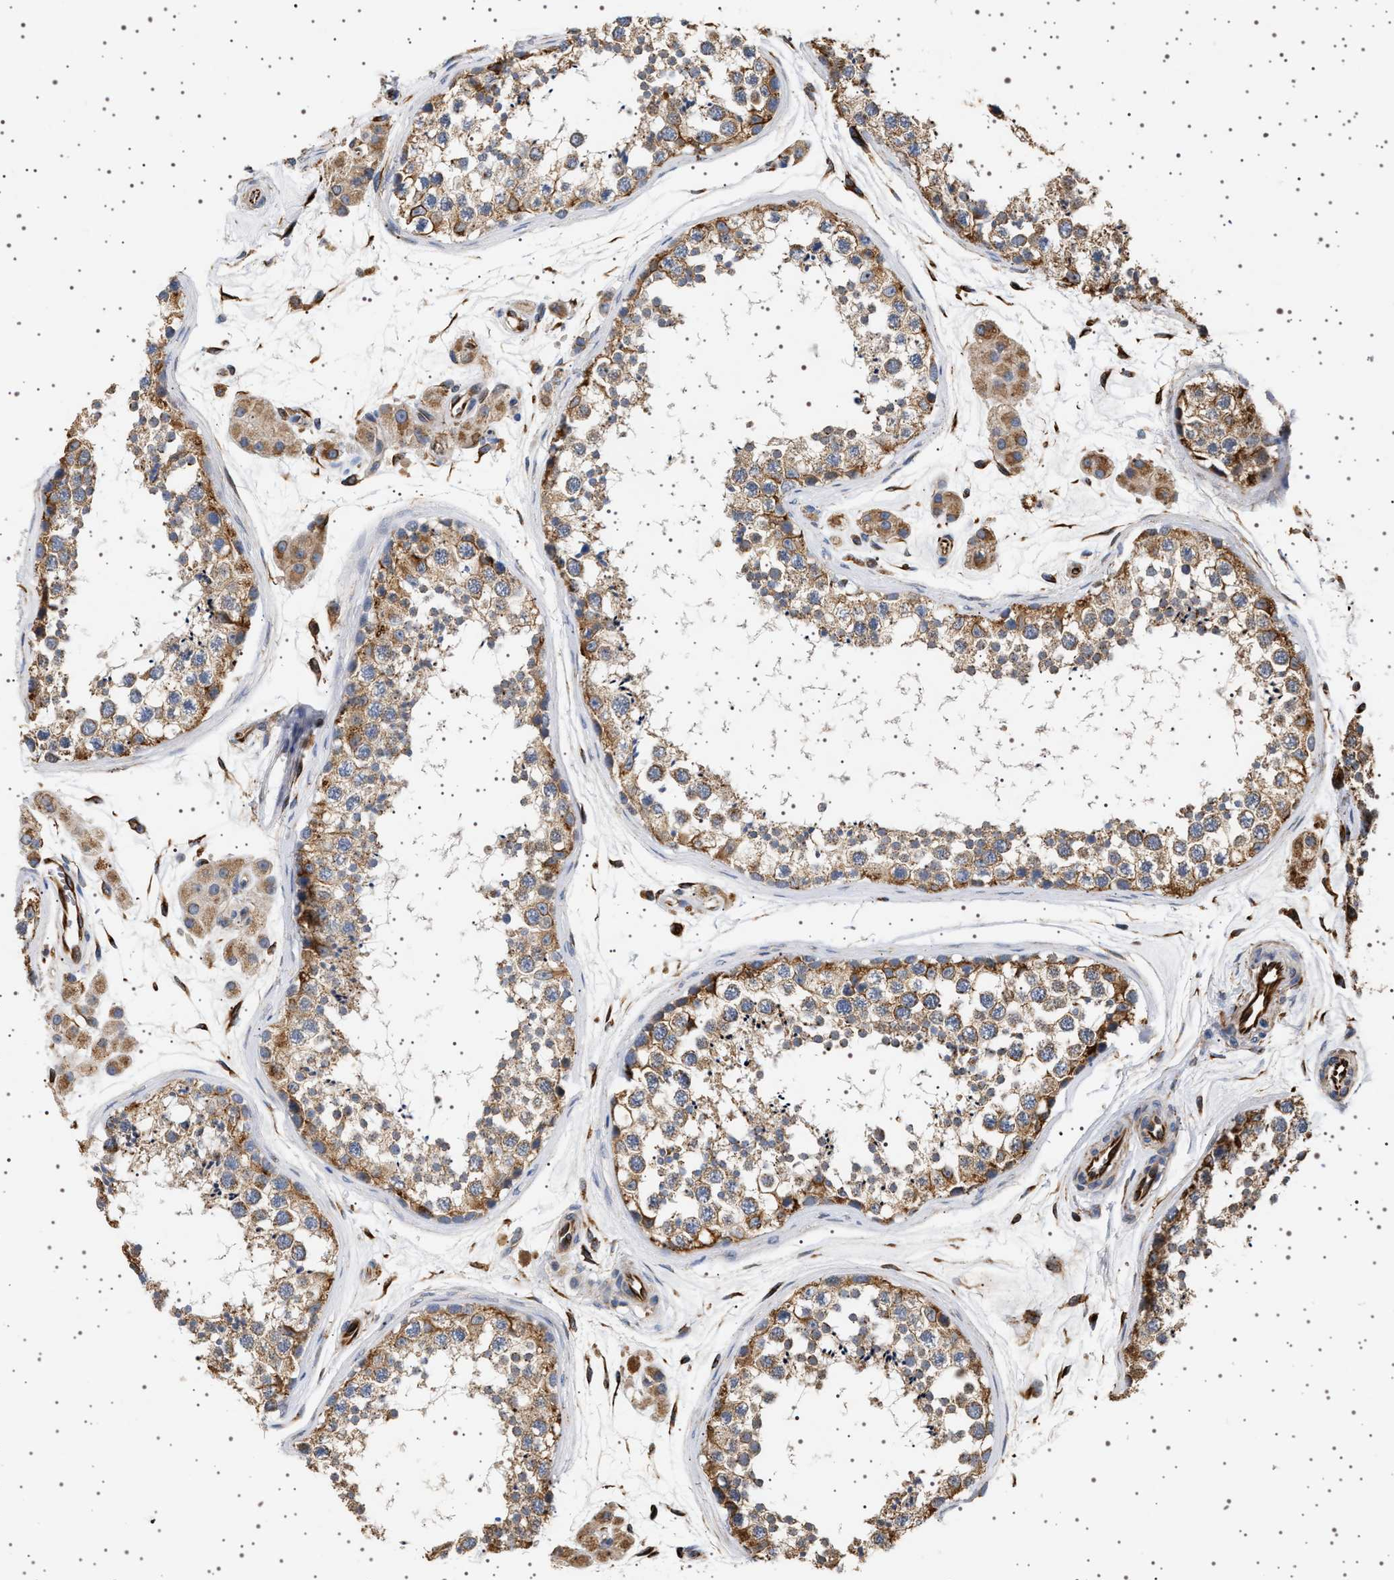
{"staining": {"intensity": "moderate", "quantity": ">75%", "location": "cytoplasmic/membranous"}, "tissue": "testis", "cell_type": "Cells in seminiferous ducts", "image_type": "normal", "snomed": [{"axis": "morphology", "description": "Normal tissue, NOS"}, {"axis": "topography", "description": "Testis"}], "caption": "A brown stain highlights moderate cytoplasmic/membranous staining of a protein in cells in seminiferous ducts of unremarkable human testis.", "gene": "TRUB2", "patient": {"sex": "male", "age": 56}}